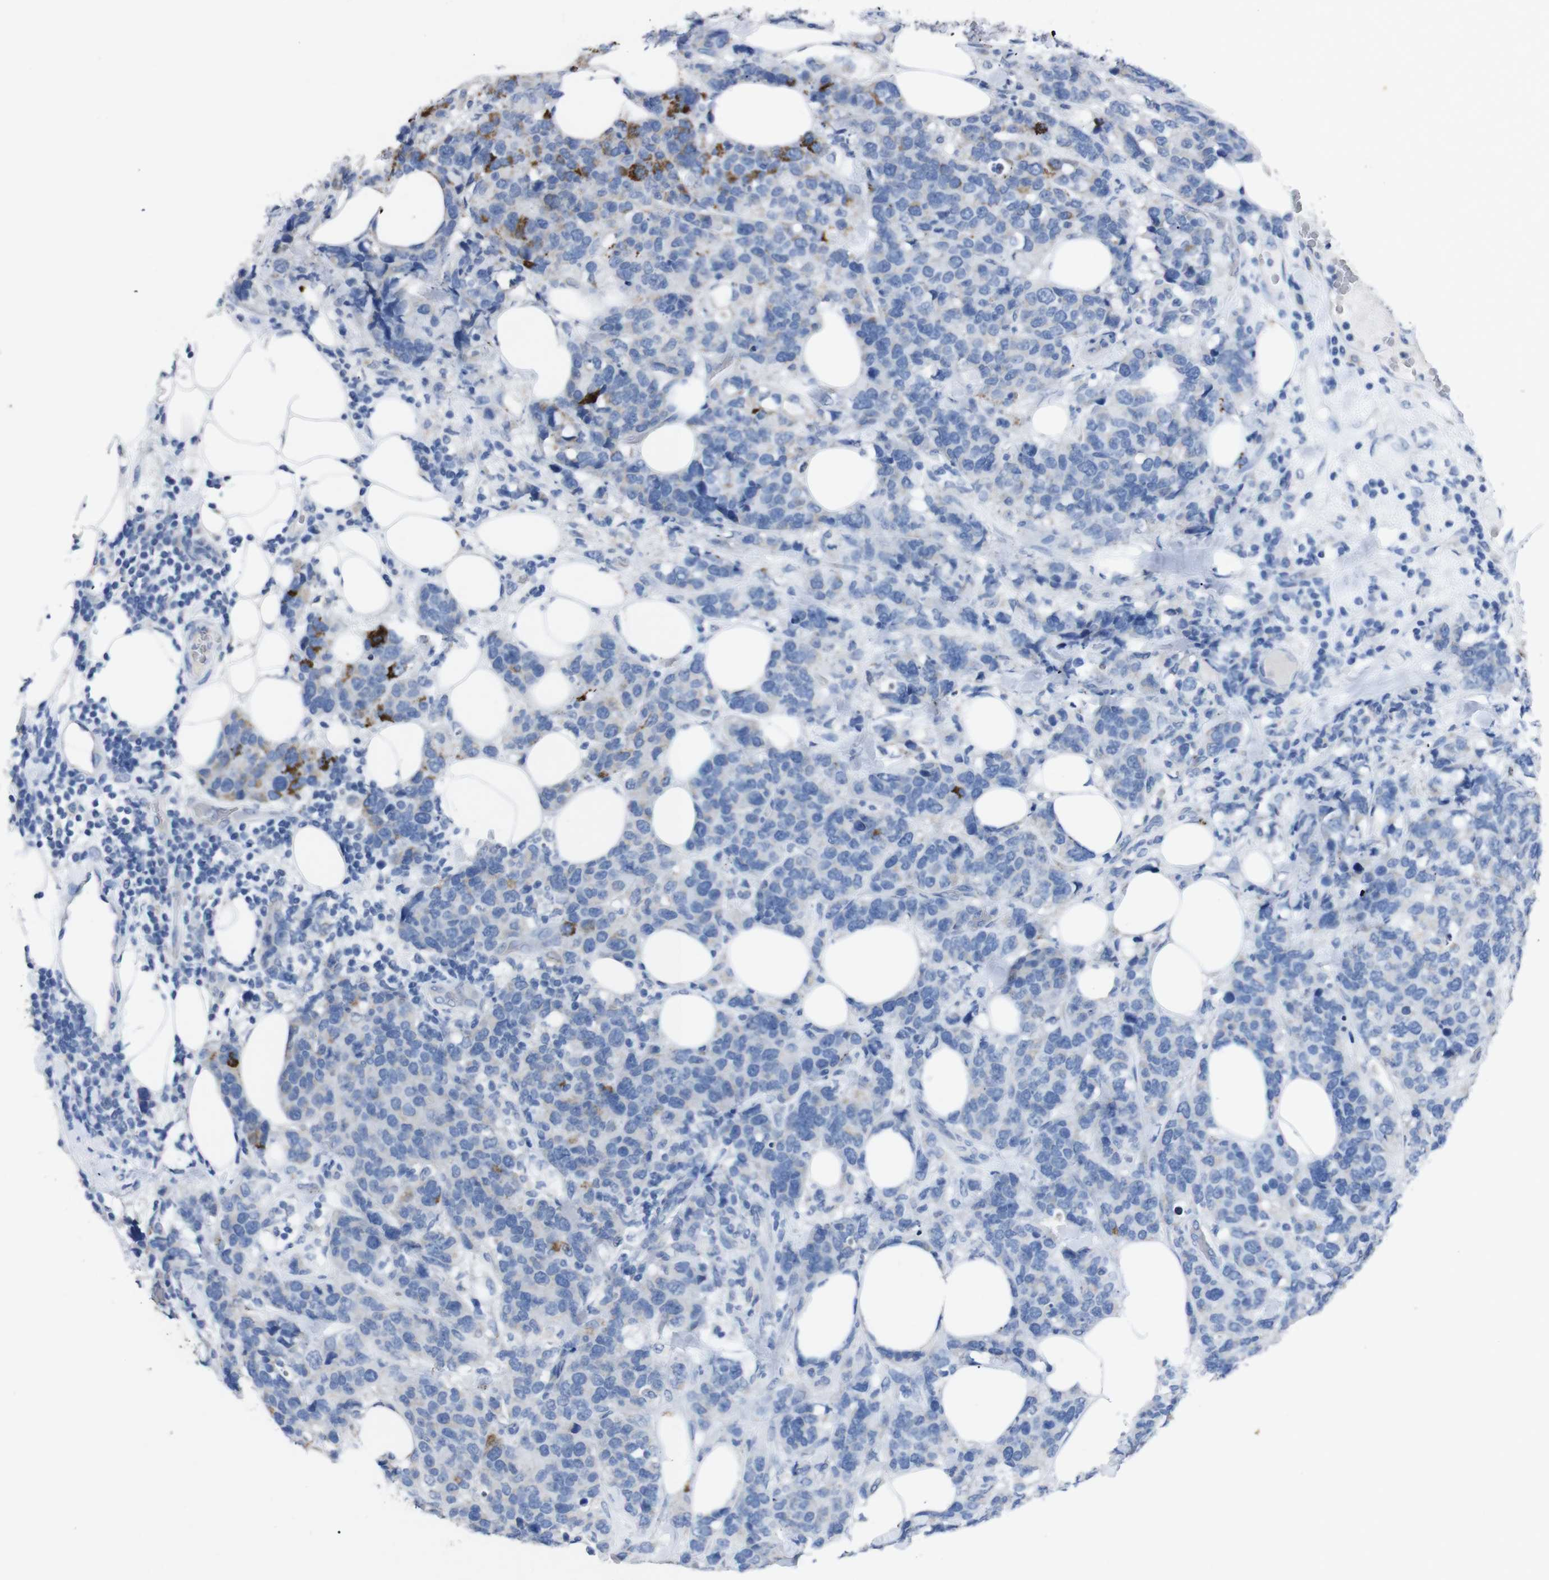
{"staining": {"intensity": "moderate", "quantity": "<25%", "location": "cytoplasmic/membranous"}, "tissue": "breast cancer", "cell_type": "Tumor cells", "image_type": "cancer", "snomed": [{"axis": "morphology", "description": "Lobular carcinoma"}, {"axis": "topography", "description": "Breast"}], "caption": "Tumor cells show low levels of moderate cytoplasmic/membranous staining in about <25% of cells in human breast lobular carcinoma.", "gene": "GJB2", "patient": {"sex": "female", "age": 59}}